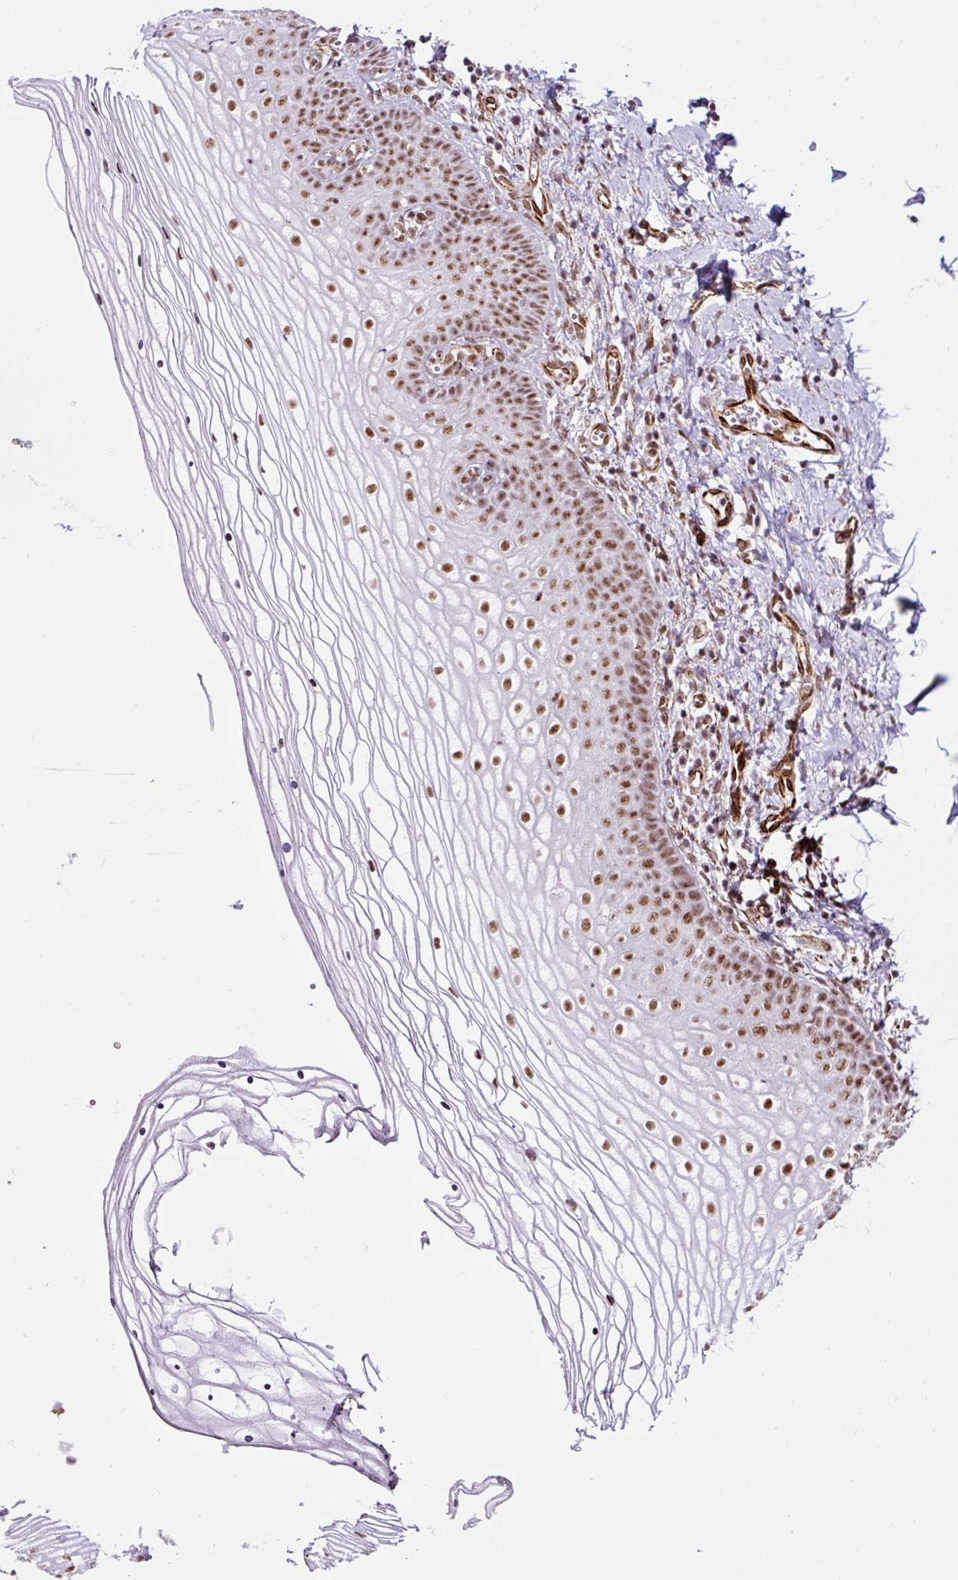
{"staining": {"intensity": "moderate", "quantity": ">75%", "location": "nuclear"}, "tissue": "vagina", "cell_type": "Squamous epithelial cells", "image_type": "normal", "snomed": [{"axis": "morphology", "description": "Normal tissue, NOS"}, {"axis": "topography", "description": "Vagina"}], "caption": "A histopathology image of vagina stained for a protein reveals moderate nuclear brown staining in squamous epithelial cells. (Stains: DAB in brown, nuclei in blue, Microscopy: brightfield microscopy at high magnification).", "gene": "FMC1", "patient": {"sex": "female", "age": 56}}